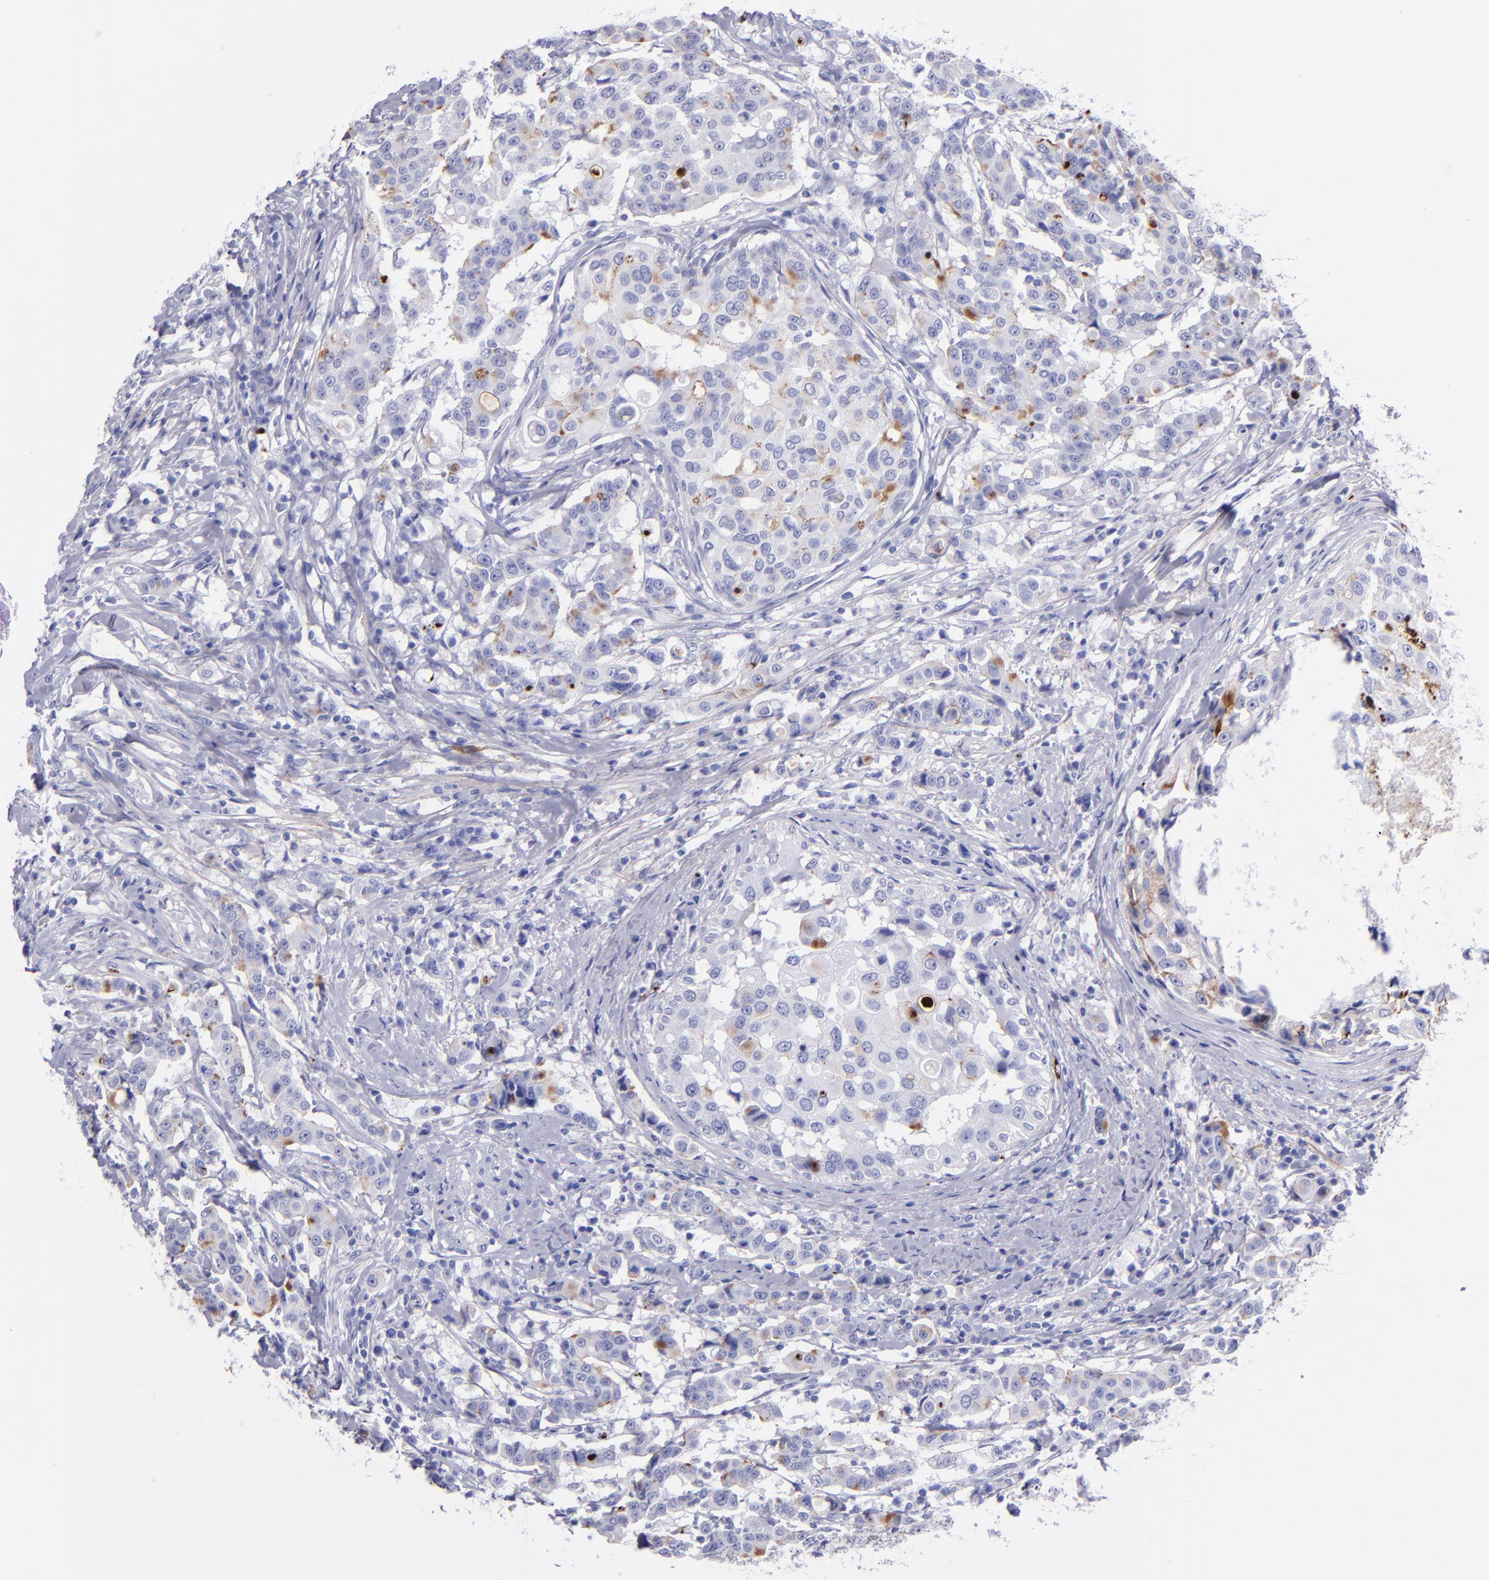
{"staining": {"intensity": "negative", "quantity": "none", "location": "none"}, "tissue": "breast cancer", "cell_type": "Tumor cells", "image_type": "cancer", "snomed": [{"axis": "morphology", "description": "Duct carcinoma"}, {"axis": "topography", "description": "Breast"}], "caption": "There is no significant positivity in tumor cells of breast cancer.", "gene": "EFCAB13", "patient": {"sex": "female", "age": 27}}